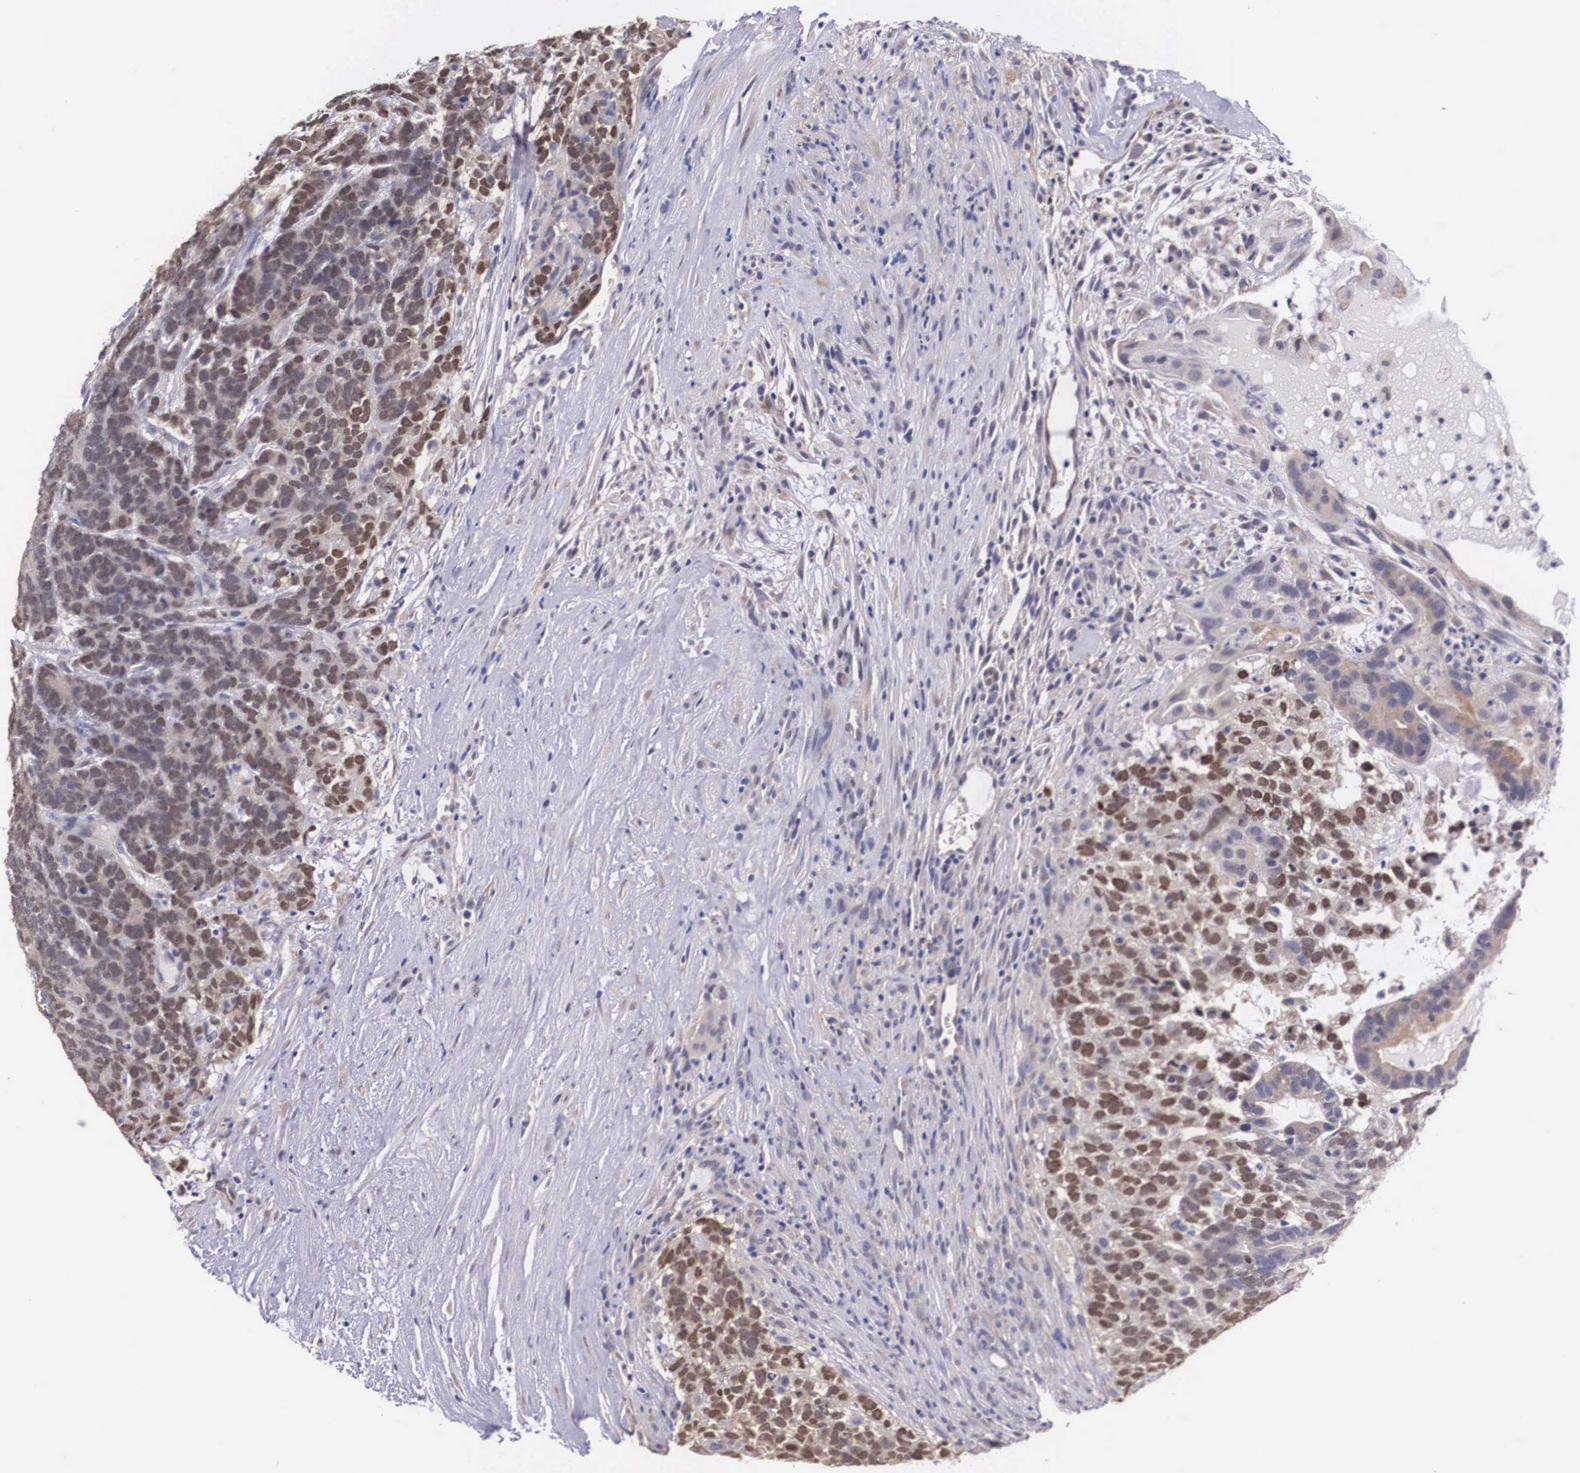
{"staining": {"intensity": "moderate", "quantity": ">75%", "location": "cytoplasmic/membranous"}, "tissue": "testis cancer", "cell_type": "Tumor cells", "image_type": "cancer", "snomed": [{"axis": "morphology", "description": "Carcinoma, Embryonal, NOS"}, {"axis": "topography", "description": "Testis"}], "caption": "The photomicrograph reveals staining of testis cancer (embryonal carcinoma), revealing moderate cytoplasmic/membranous protein positivity (brown color) within tumor cells.", "gene": "OTX2", "patient": {"sex": "male", "age": 26}}